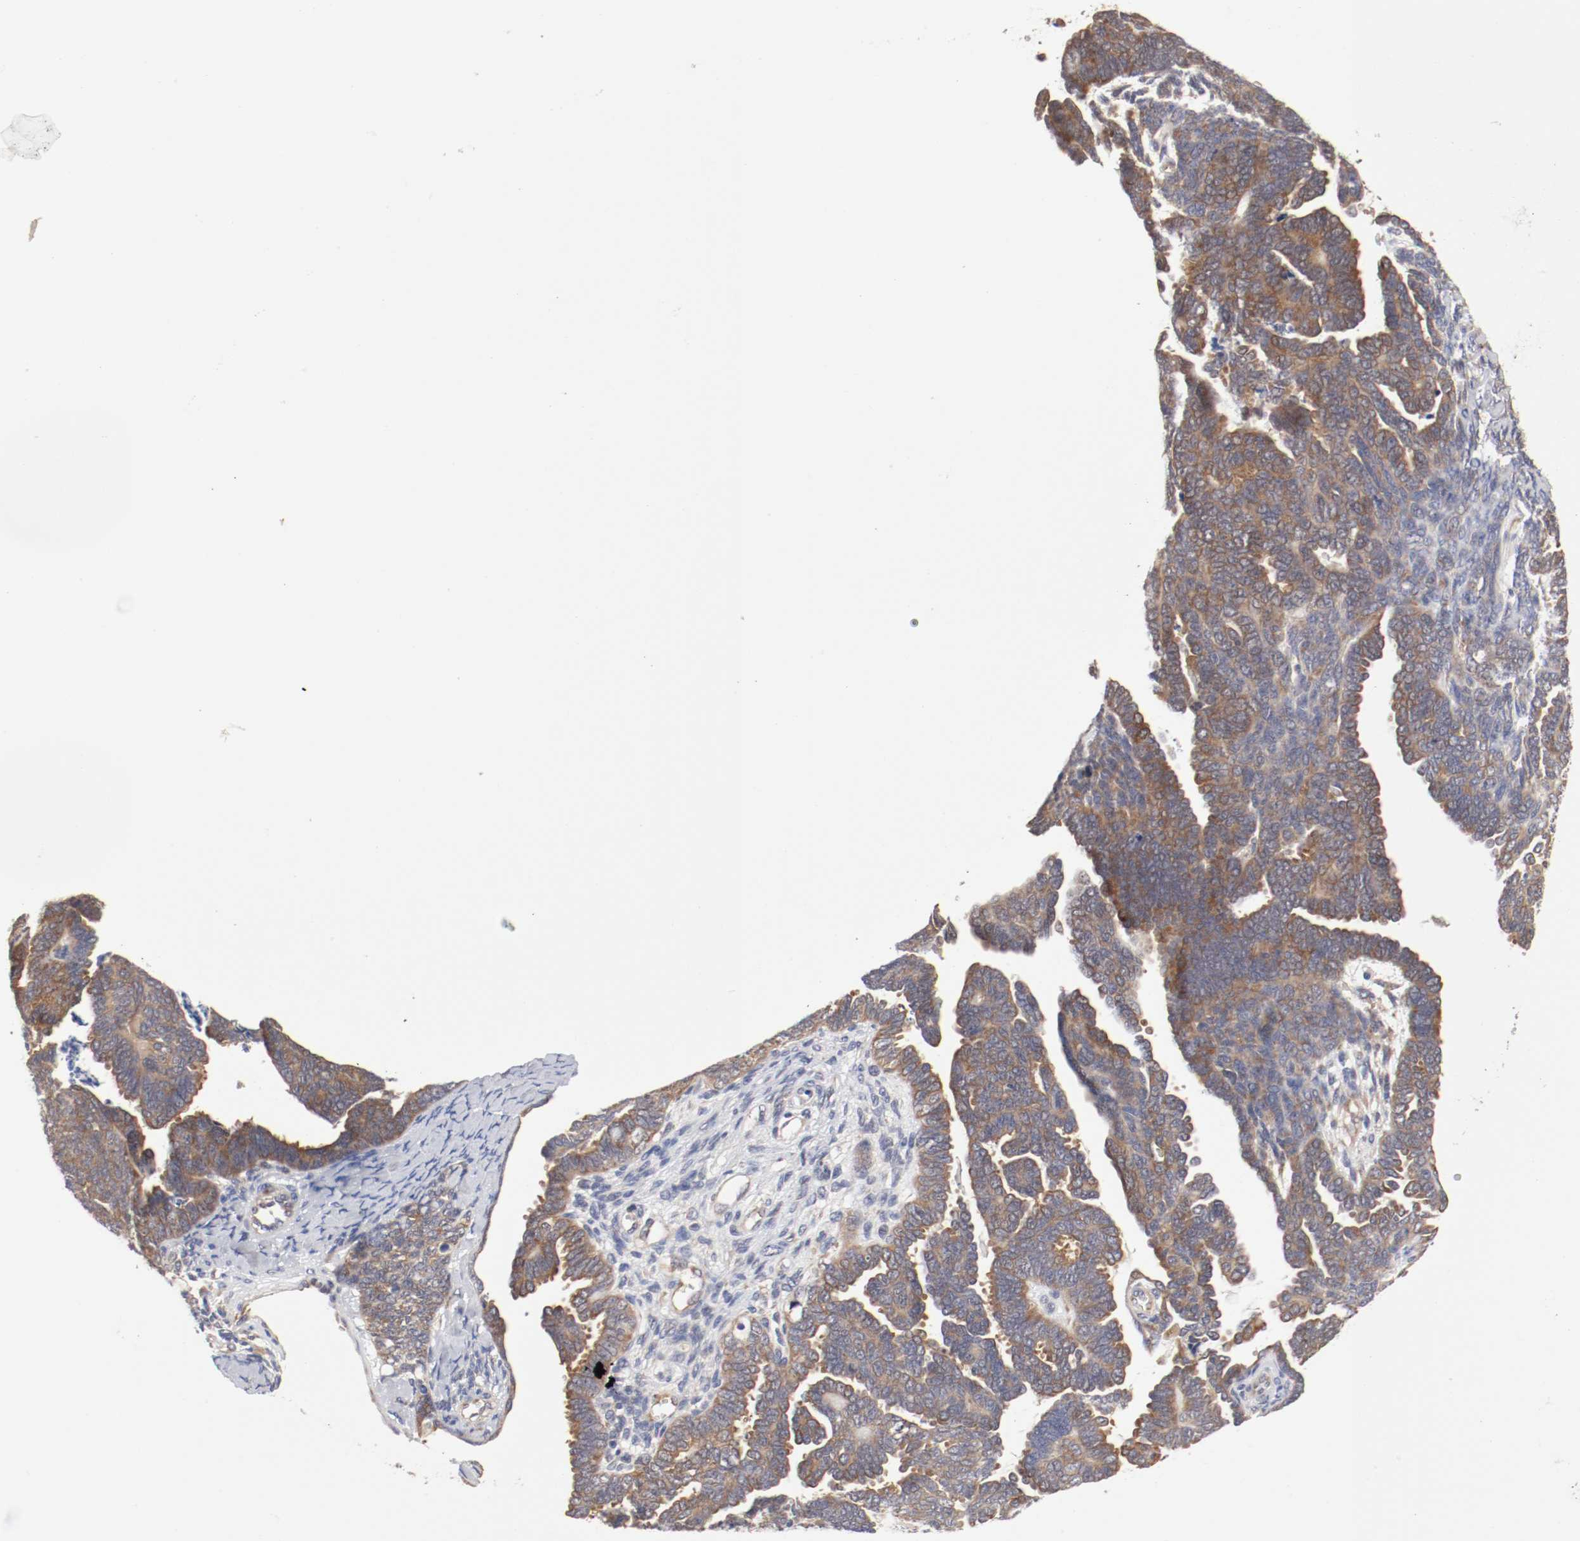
{"staining": {"intensity": "moderate", "quantity": ">75%", "location": "cytoplasmic/membranous"}, "tissue": "endometrial cancer", "cell_type": "Tumor cells", "image_type": "cancer", "snomed": [{"axis": "morphology", "description": "Neoplasm, malignant, NOS"}, {"axis": "topography", "description": "Endometrium"}], "caption": "Immunohistochemistry (IHC) staining of neoplasm (malignant) (endometrial), which displays medium levels of moderate cytoplasmic/membranous staining in approximately >75% of tumor cells indicating moderate cytoplasmic/membranous protein staining. The staining was performed using DAB (3,3'-diaminobenzidine) (brown) for protein detection and nuclei were counterstained in hematoxylin (blue).", "gene": "FKBP3", "patient": {"sex": "female", "age": 74}}